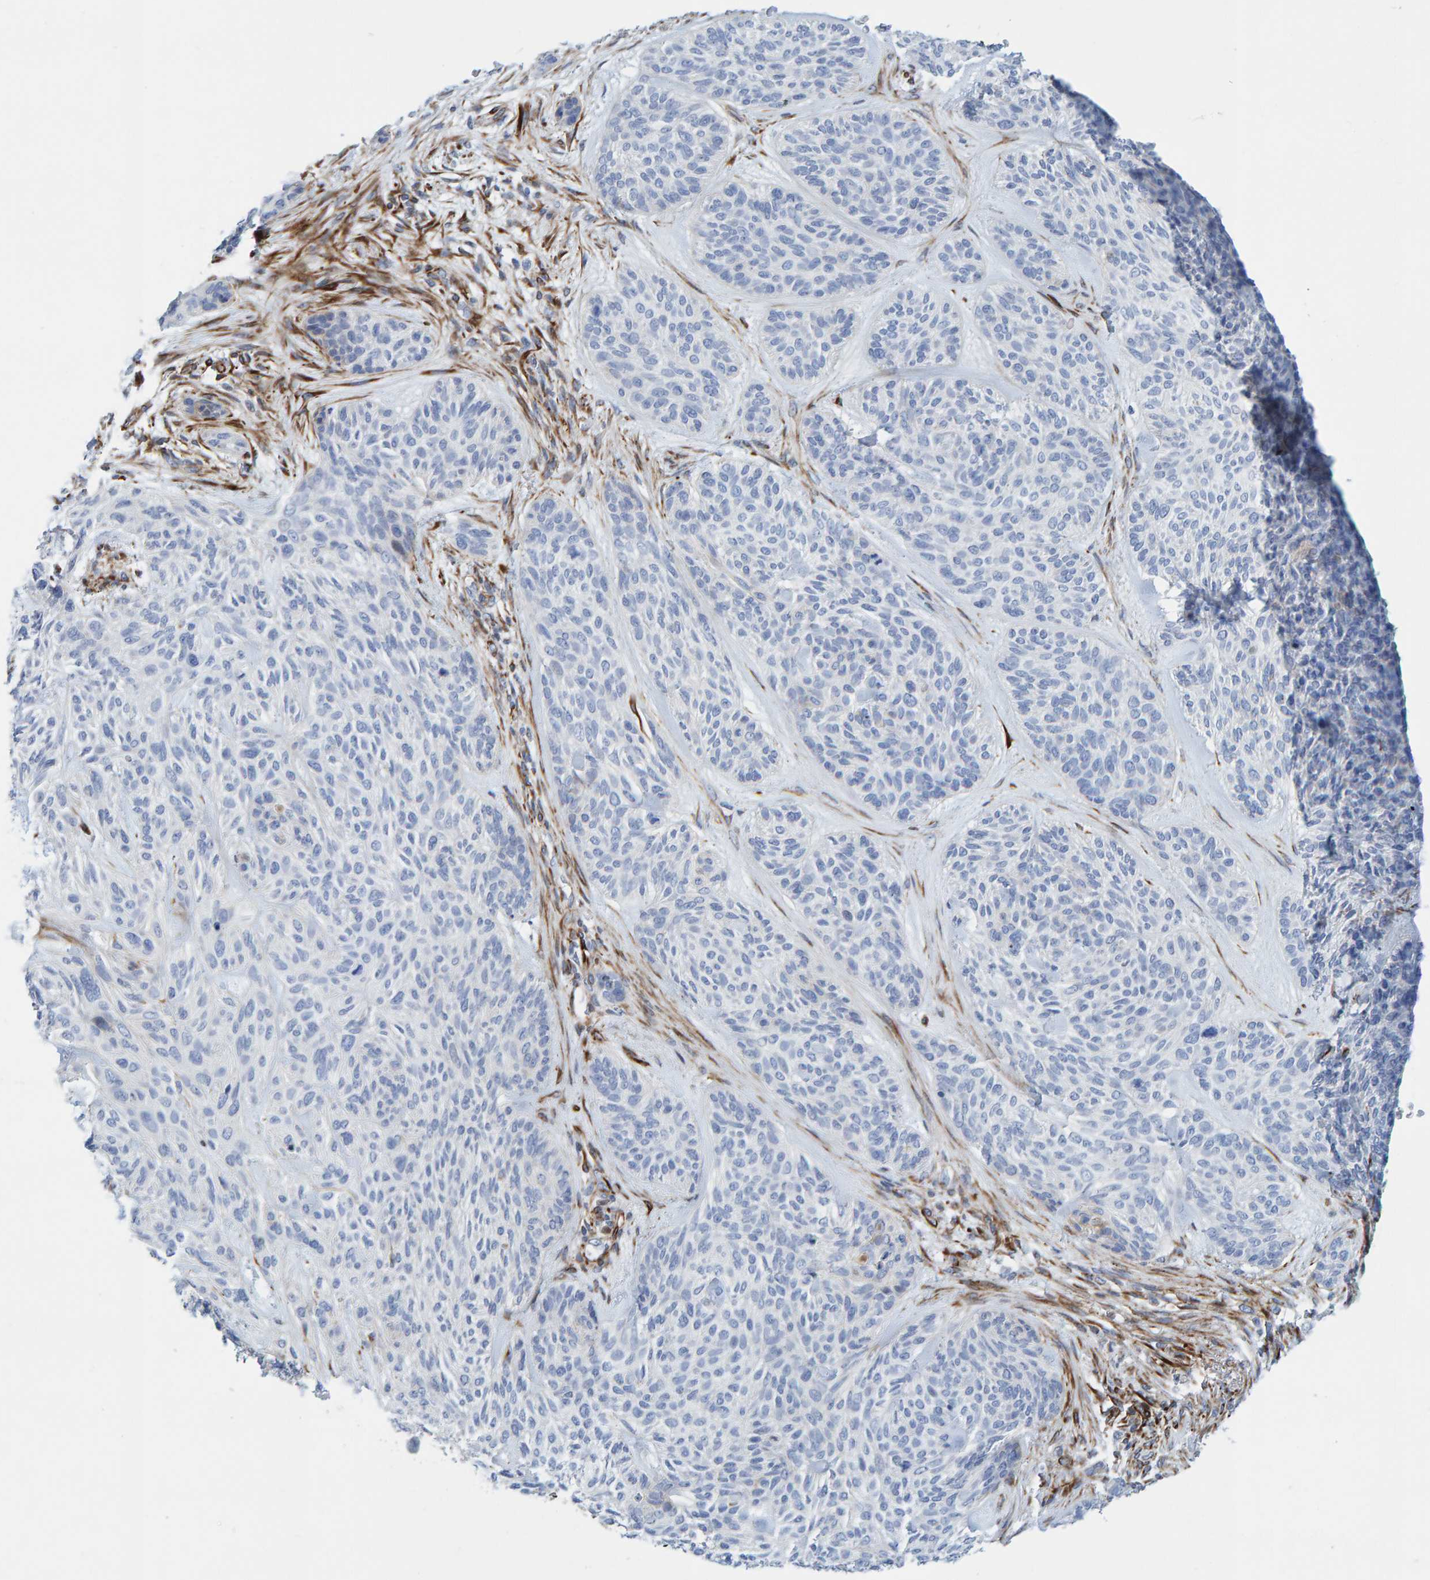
{"staining": {"intensity": "negative", "quantity": "none", "location": "none"}, "tissue": "skin cancer", "cell_type": "Tumor cells", "image_type": "cancer", "snomed": [{"axis": "morphology", "description": "Basal cell carcinoma"}, {"axis": "topography", "description": "Skin"}], "caption": "The image shows no significant expression in tumor cells of skin basal cell carcinoma. (Brightfield microscopy of DAB immunohistochemistry (IHC) at high magnification).", "gene": "POLG2", "patient": {"sex": "male", "age": 55}}